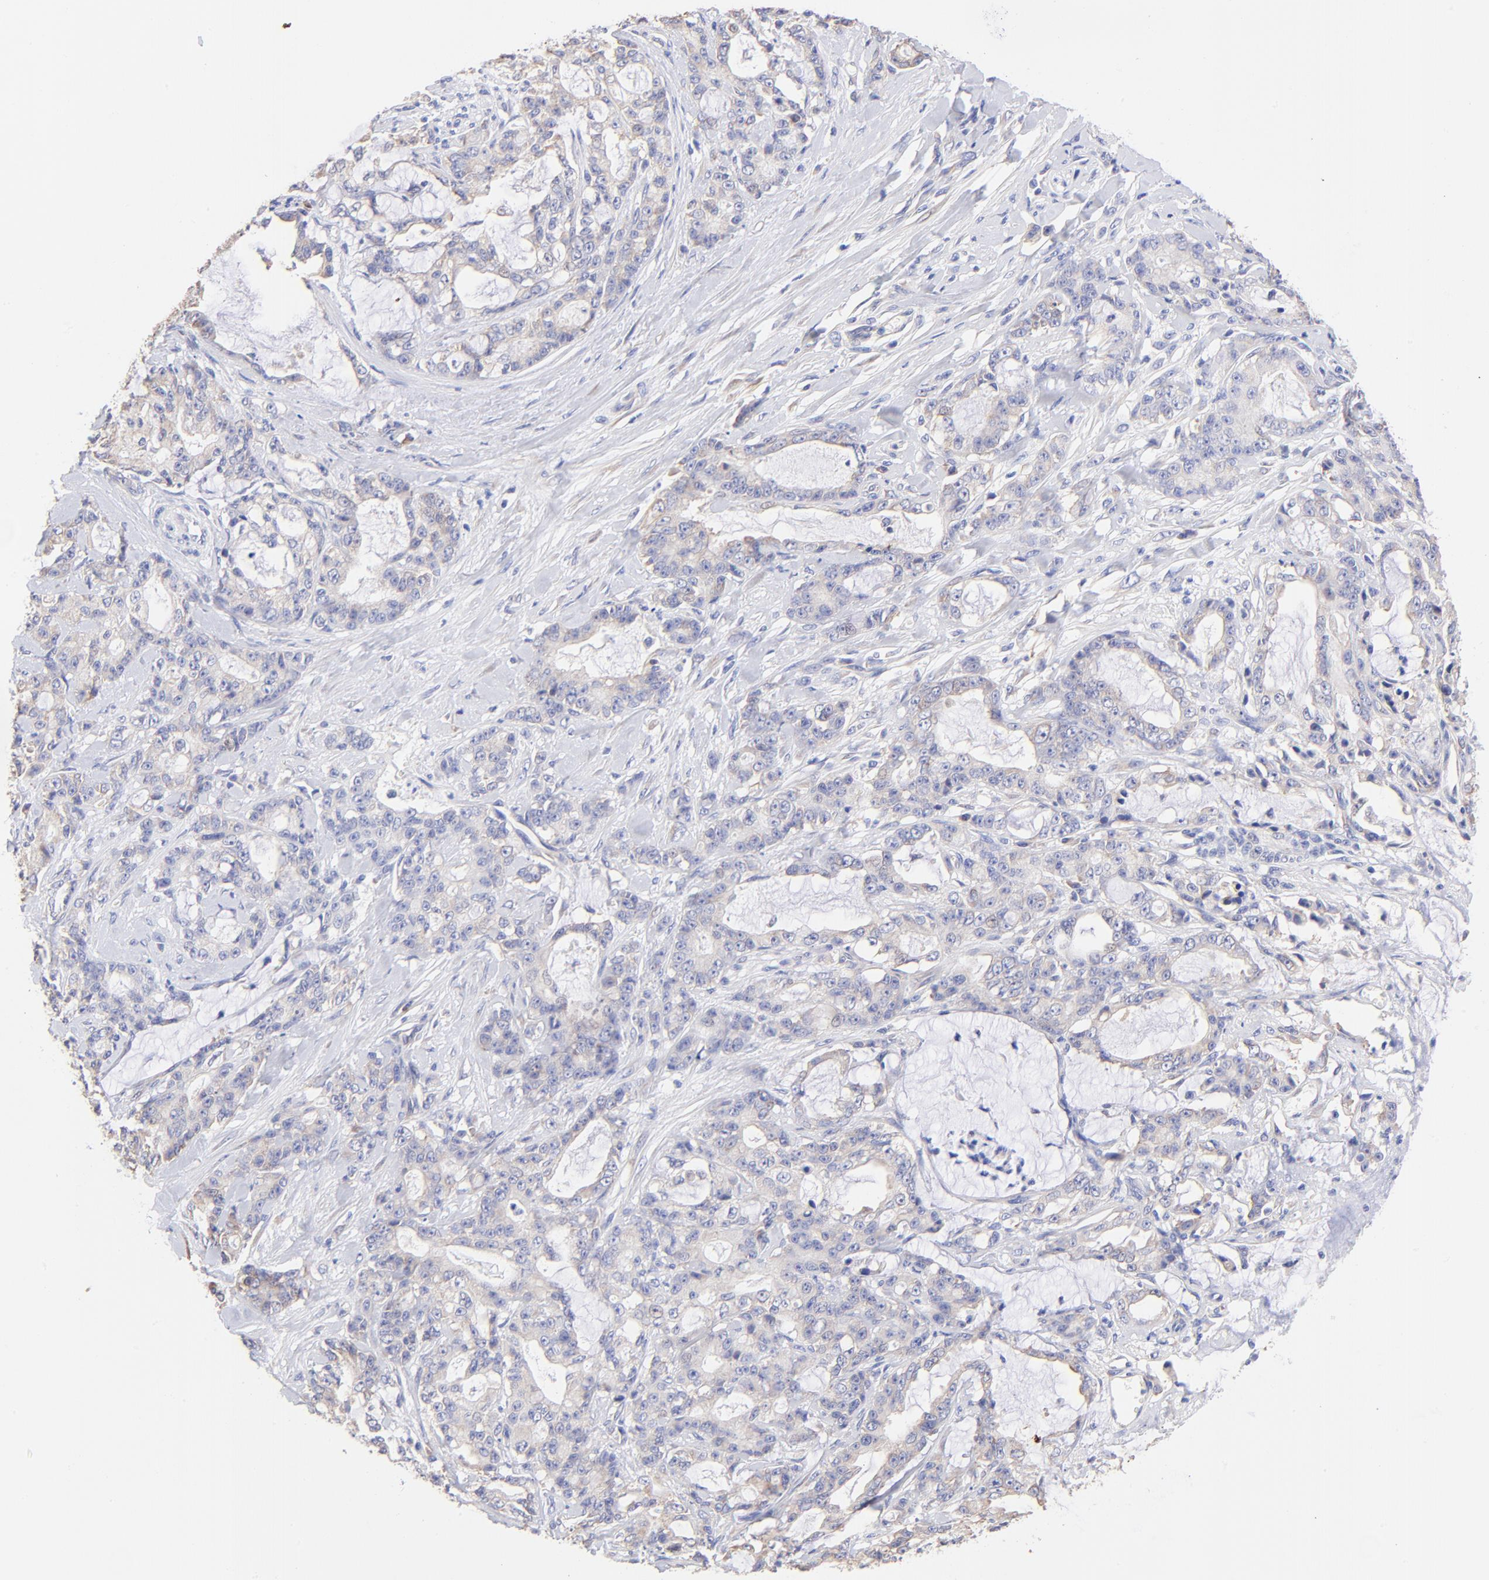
{"staining": {"intensity": "weak", "quantity": "25%-75%", "location": "cytoplasmic/membranous"}, "tissue": "pancreatic cancer", "cell_type": "Tumor cells", "image_type": "cancer", "snomed": [{"axis": "morphology", "description": "Adenocarcinoma, NOS"}, {"axis": "topography", "description": "Pancreas"}], "caption": "Approximately 25%-75% of tumor cells in pancreatic adenocarcinoma exhibit weak cytoplasmic/membranous protein staining as visualized by brown immunohistochemical staining.", "gene": "RPL30", "patient": {"sex": "female", "age": 73}}